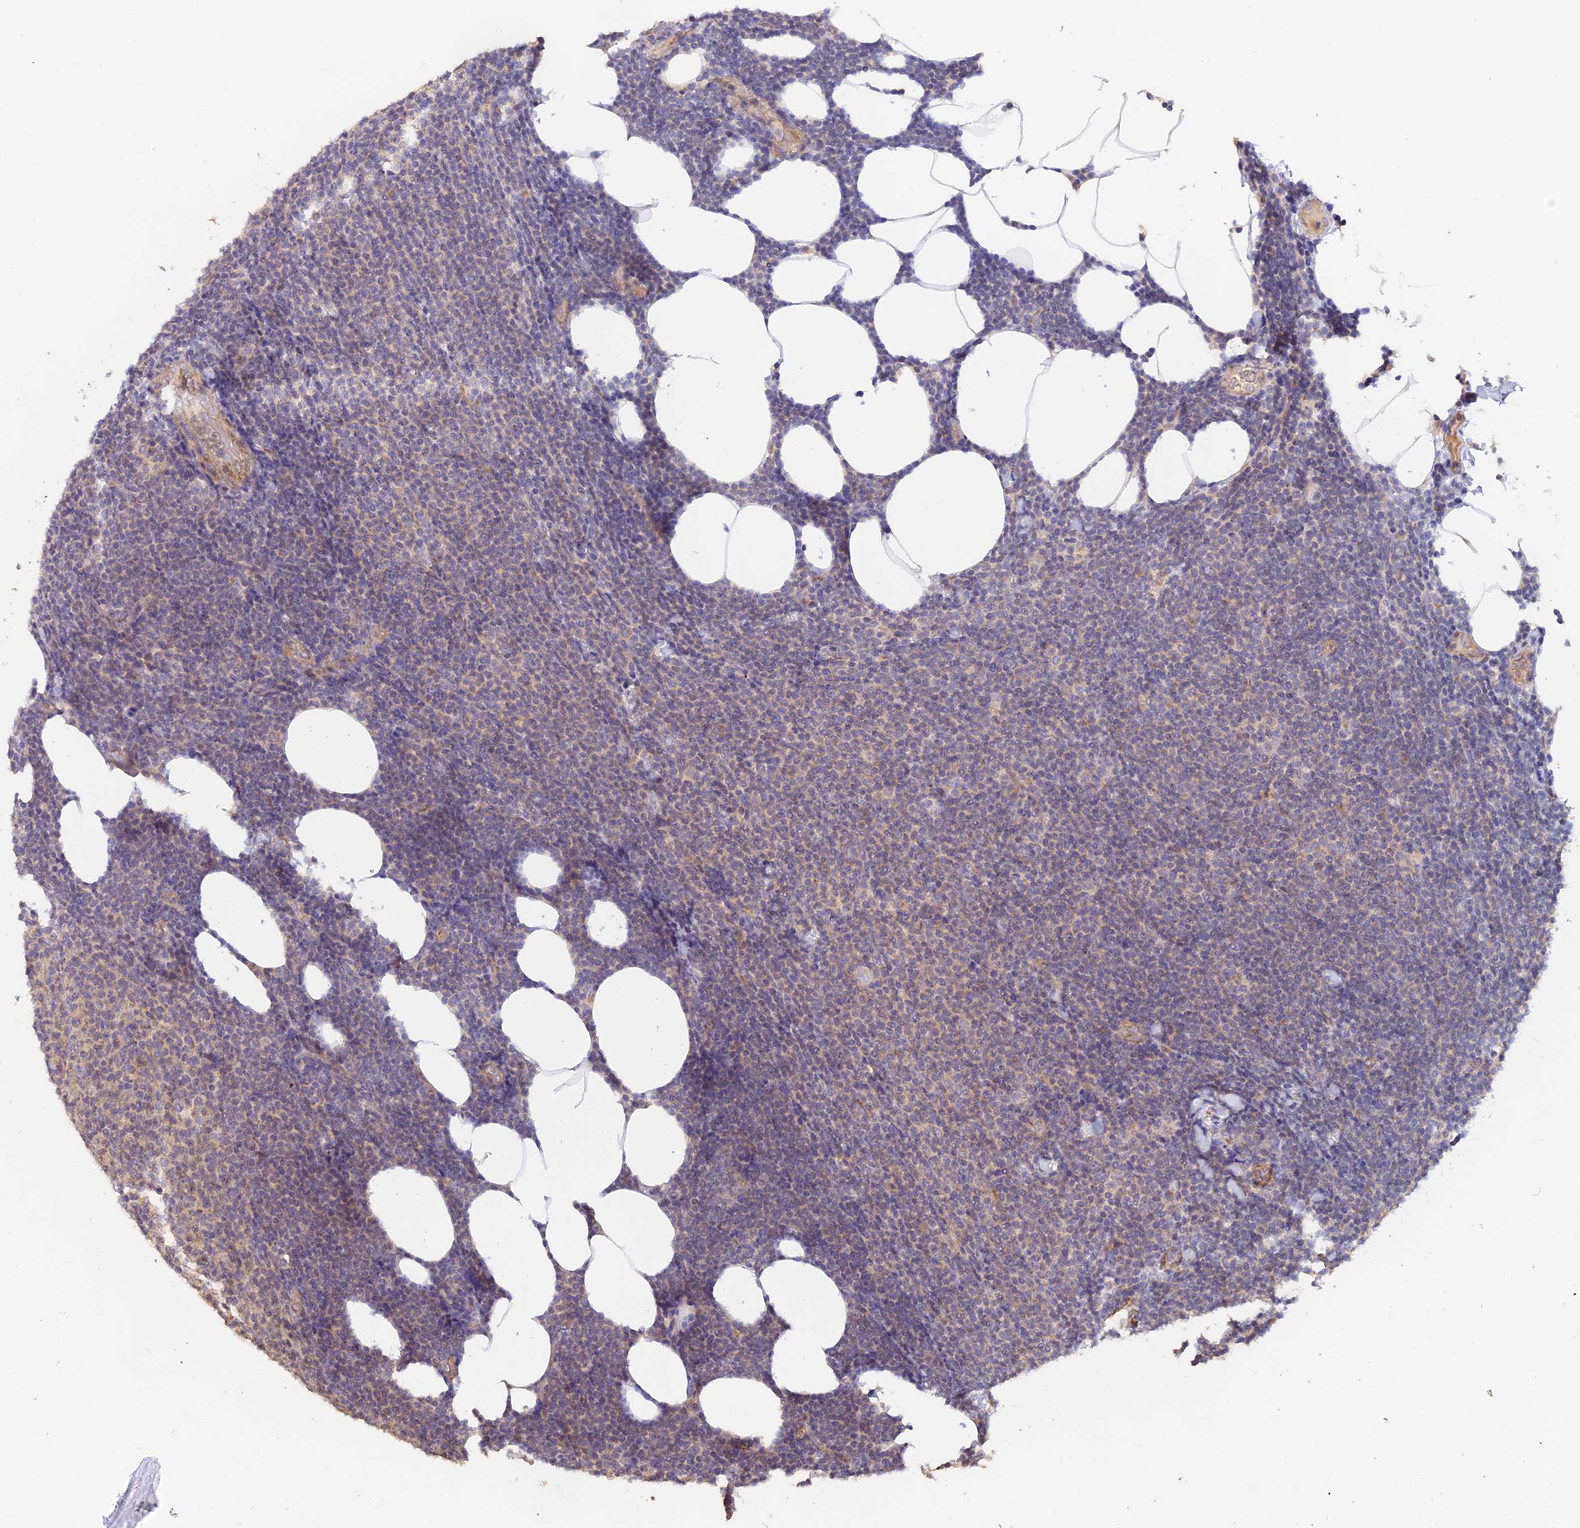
{"staining": {"intensity": "weak", "quantity": "<25%", "location": "cytoplasmic/membranous"}, "tissue": "lymphoma", "cell_type": "Tumor cells", "image_type": "cancer", "snomed": [{"axis": "morphology", "description": "Malignant lymphoma, non-Hodgkin's type, Low grade"}, {"axis": "topography", "description": "Lymph node"}], "caption": "Protein analysis of lymphoma reveals no significant positivity in tumor cells.", "gene": "TANGO6", "patient": {"sex": "male", "age": 66}}